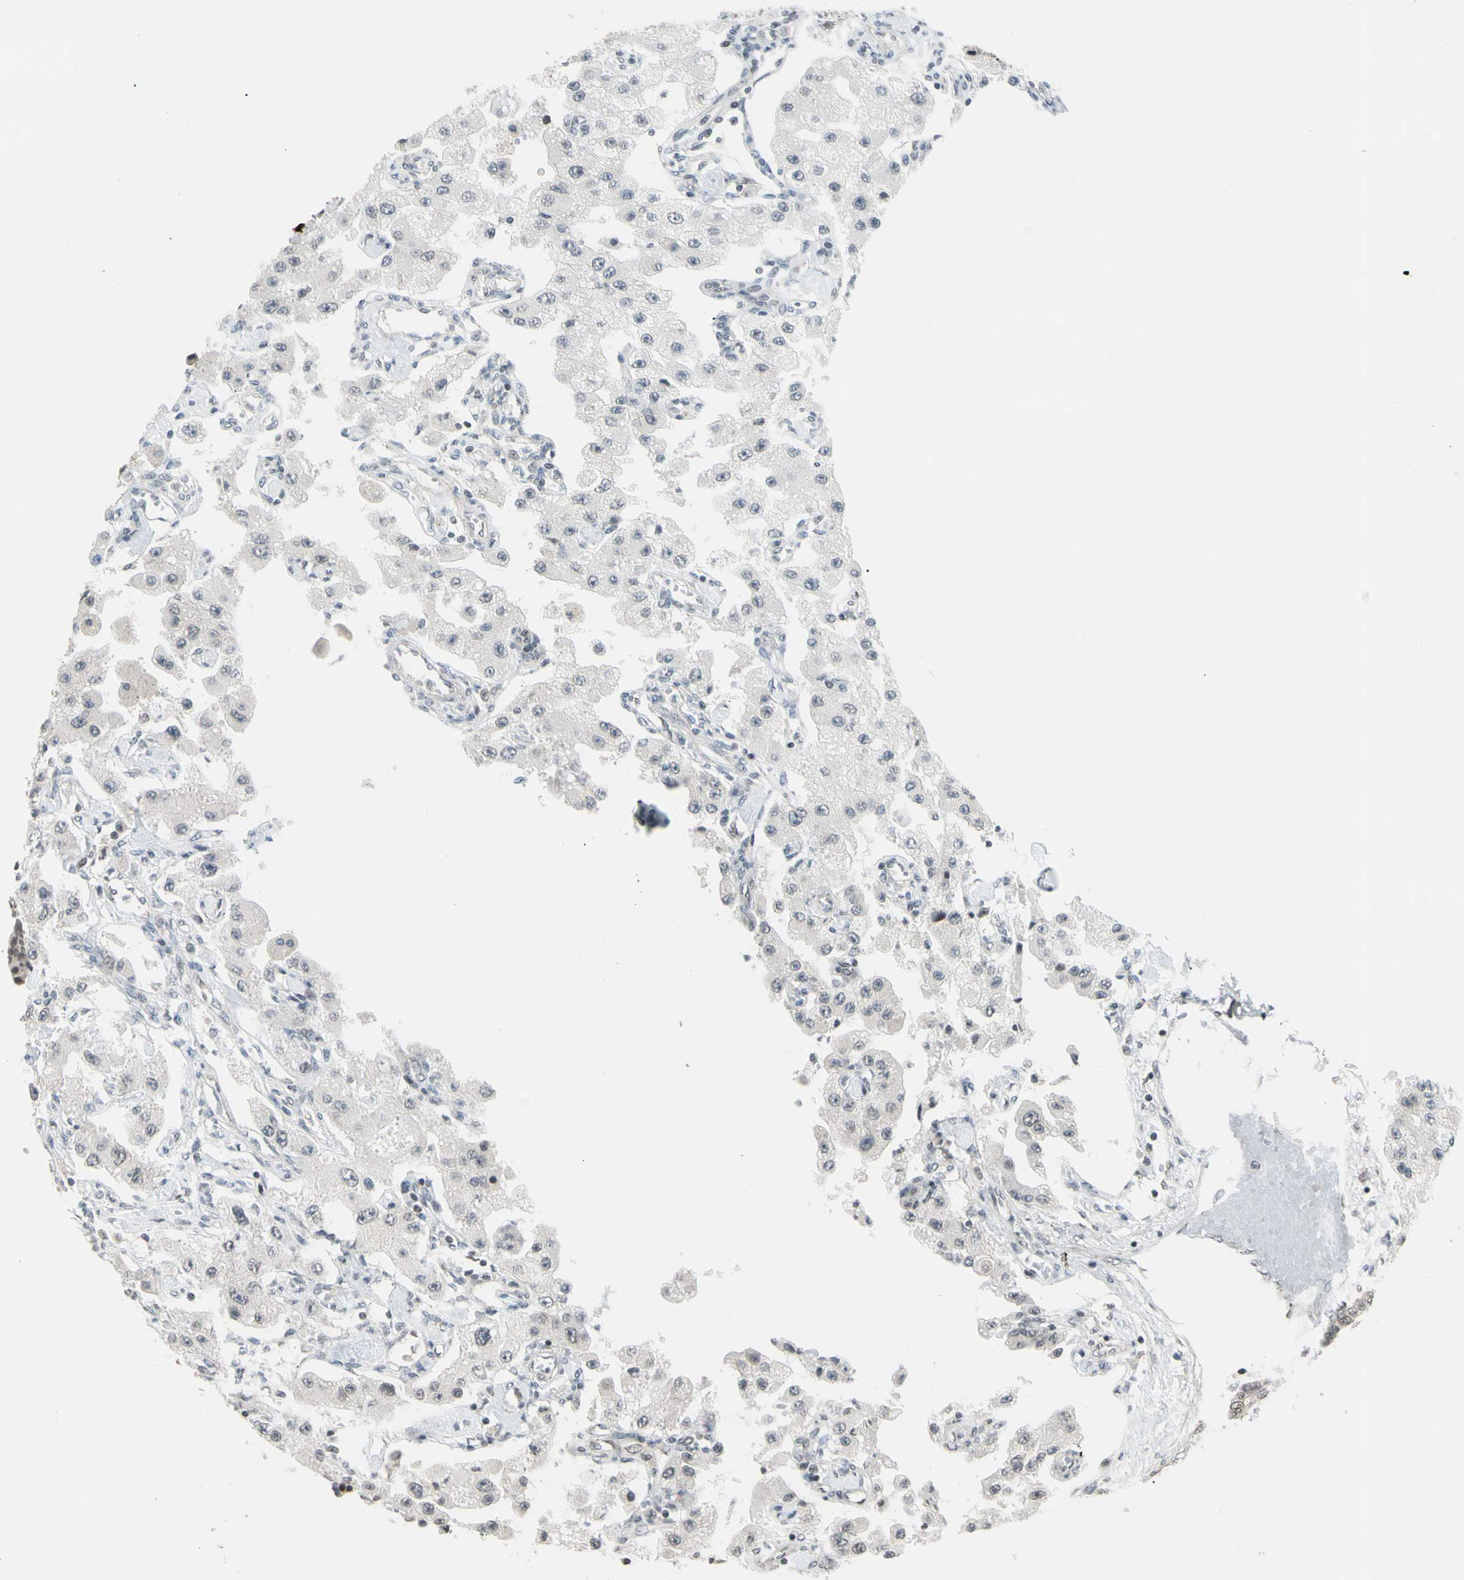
{"staining": {"intensity": "negative", "quantity": "none", "location": "none"}, "tissue": "carcinoid", "cell_type": "Tumor cells", "image_type": "cancer", "snomed": [{"axis": "morphology", "description": "Carcinoid, malignant, NOS"}, {"axis": "topography", "description": "Pancreas"}], "caption": "Immunohistochemistry (IHC) of carcinoid shows no staining in tumor cells.", "gene": "BRMS1", "patient": {"sex": "male", "age": 41}}